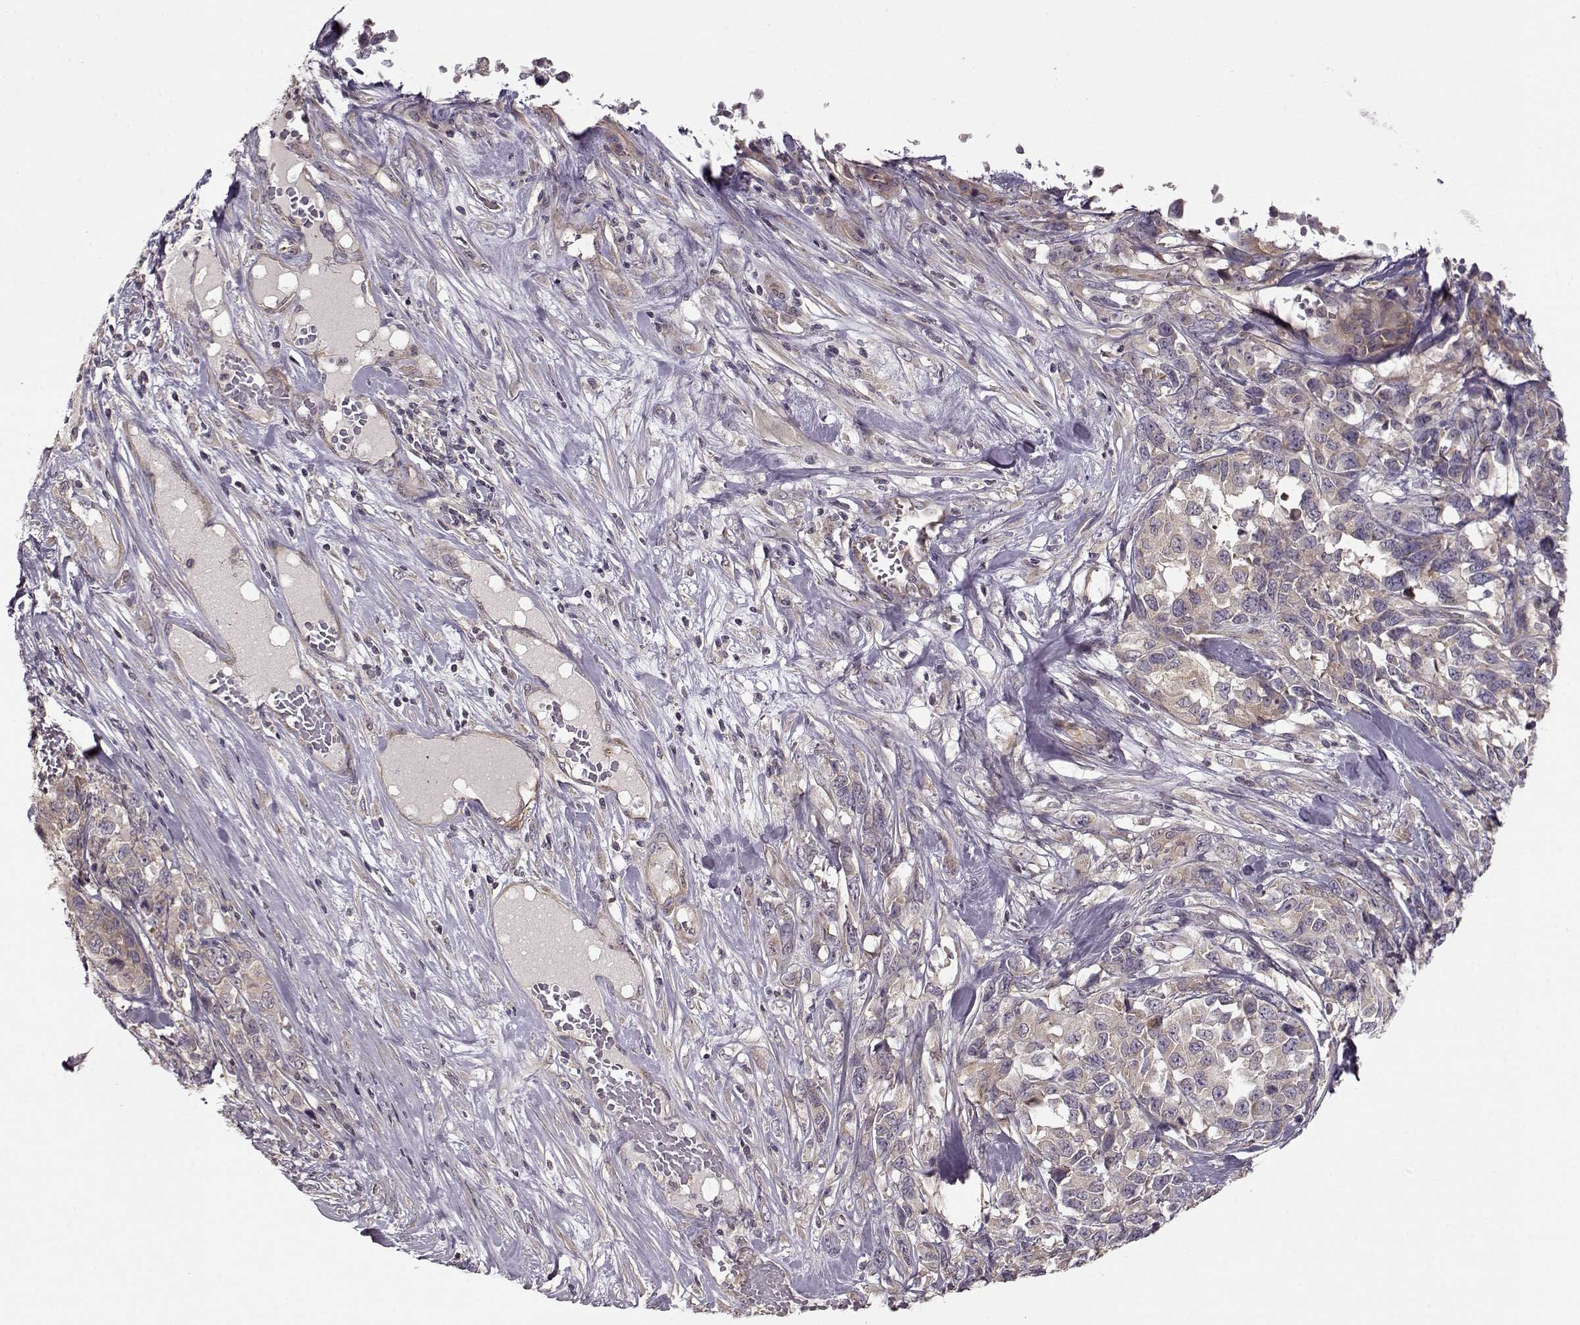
{"staining": {"intensity": "negative", "quantity": "none", "location": "none"}, "tissue": "melanoma", "cell_type": "Tumor cells", "image_type": "cancer", "snomed": [{"axis": "morphology", "description": "Malignant melanoma, Metastatic site"}, {"axis": "topography", "description": "Skin"}], "caption": "Tumor cells show no significant protein positivity in melanoma. (Stains: DAB IHC with hematoxylin counter stain, Microscopy: brightfield microscopy at high magnification).", "gene": "SLAIN2", "patient": {"sex": "male", "age": 84}}